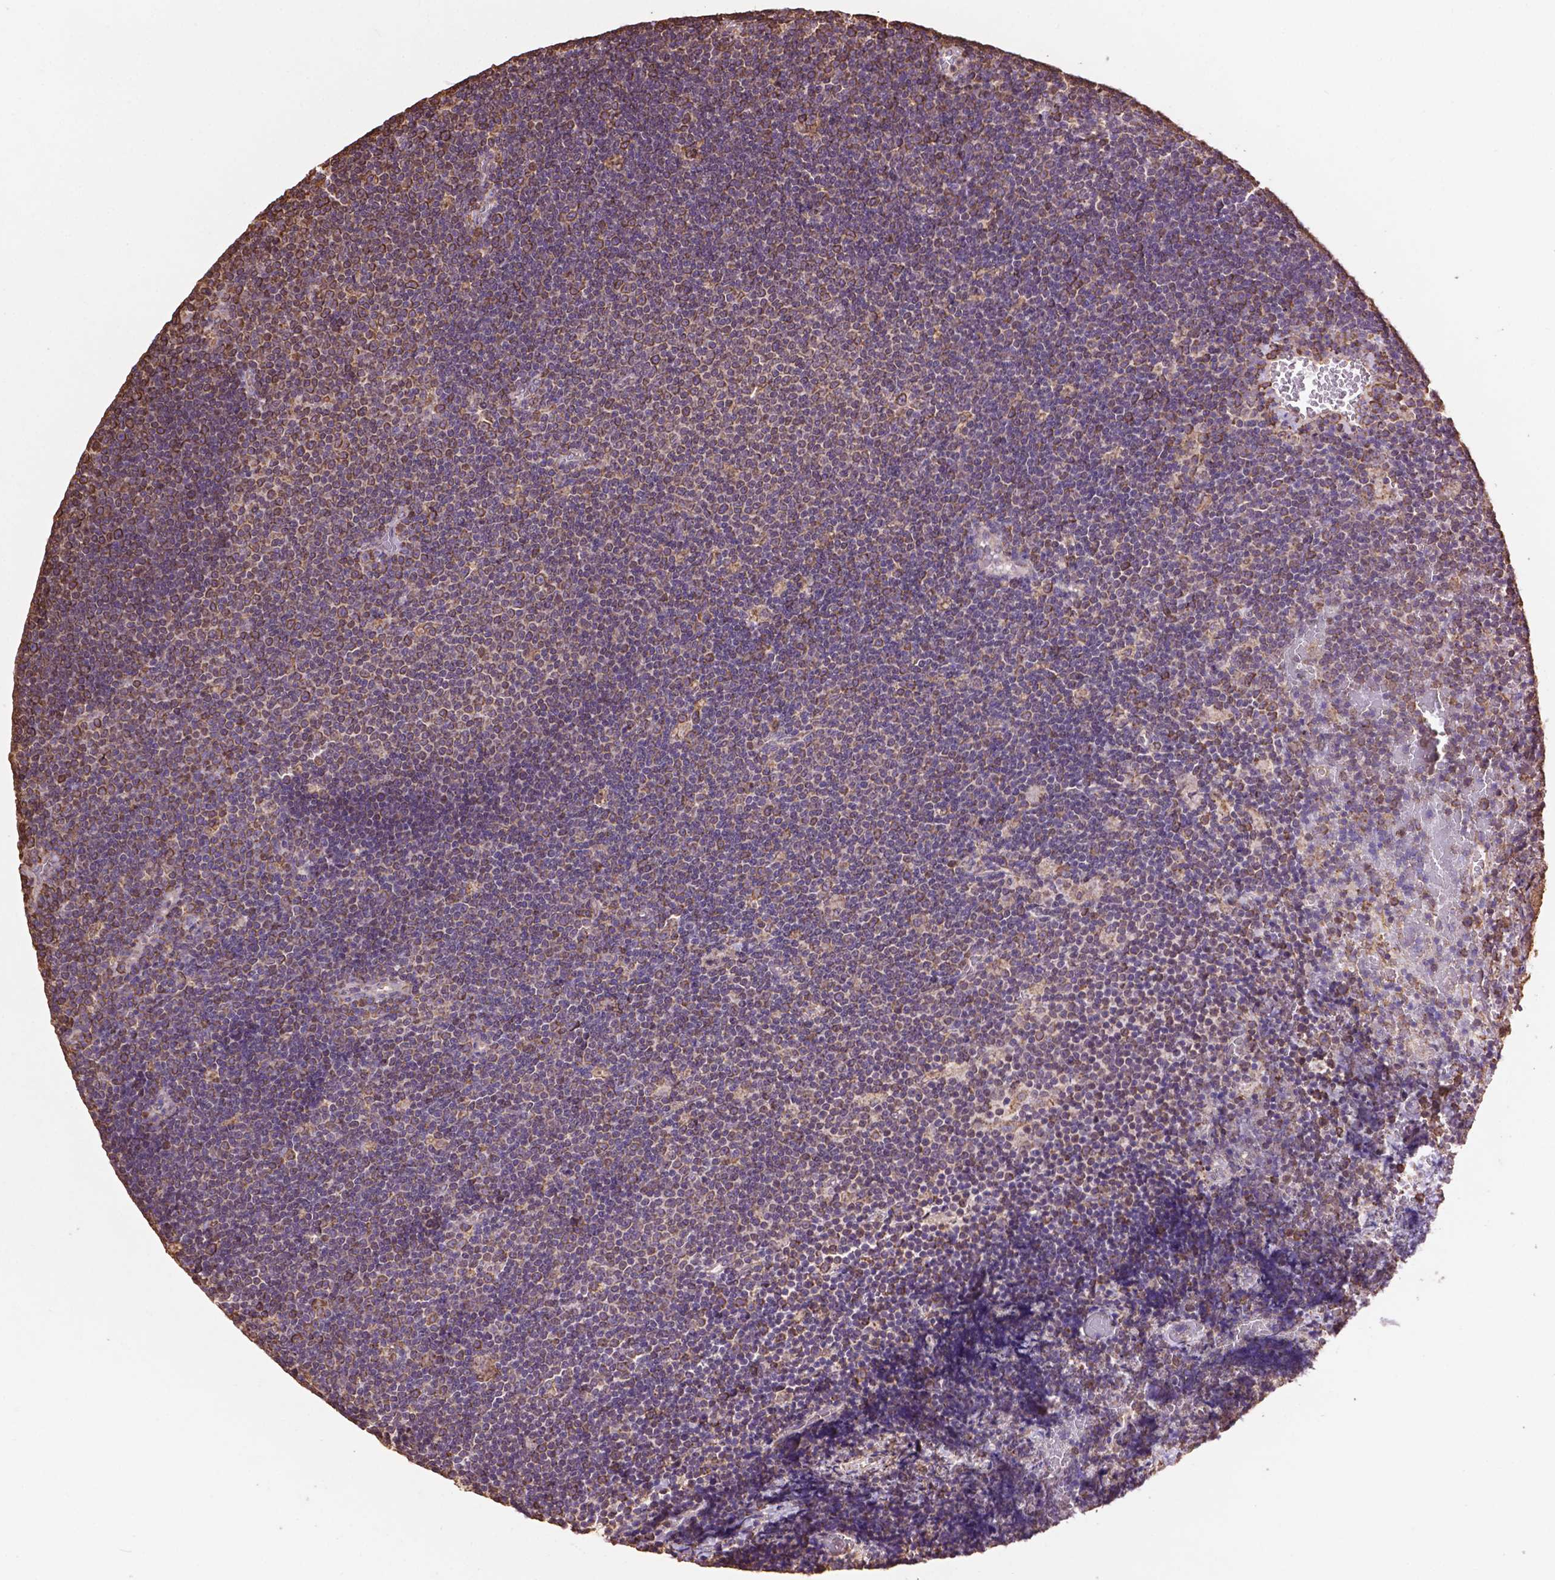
{"staining": {"intensity": "weak", "quantity": "25%-75%", "location": "cytoplasmic/membranous"}, "tissue": "lymphoma", "cell_type": "Tumor cells", "image_type": "cancer", "snomed": [{"axis": "morphology", "description": "Malignant lymphoma, non-Hodgkin's type, Low grade"}, {"axis": "topography", "description": "Brain"}], "caption": "Weak cytoplasmic/membranous expression is present in approximately 25%-75% of tumor cells in lymphoma. (DAB = brown stain, brightfield microscopy at high magnification).", "gene": "PPP2R5E", "patient": {"sex": "female", "age": 66}}